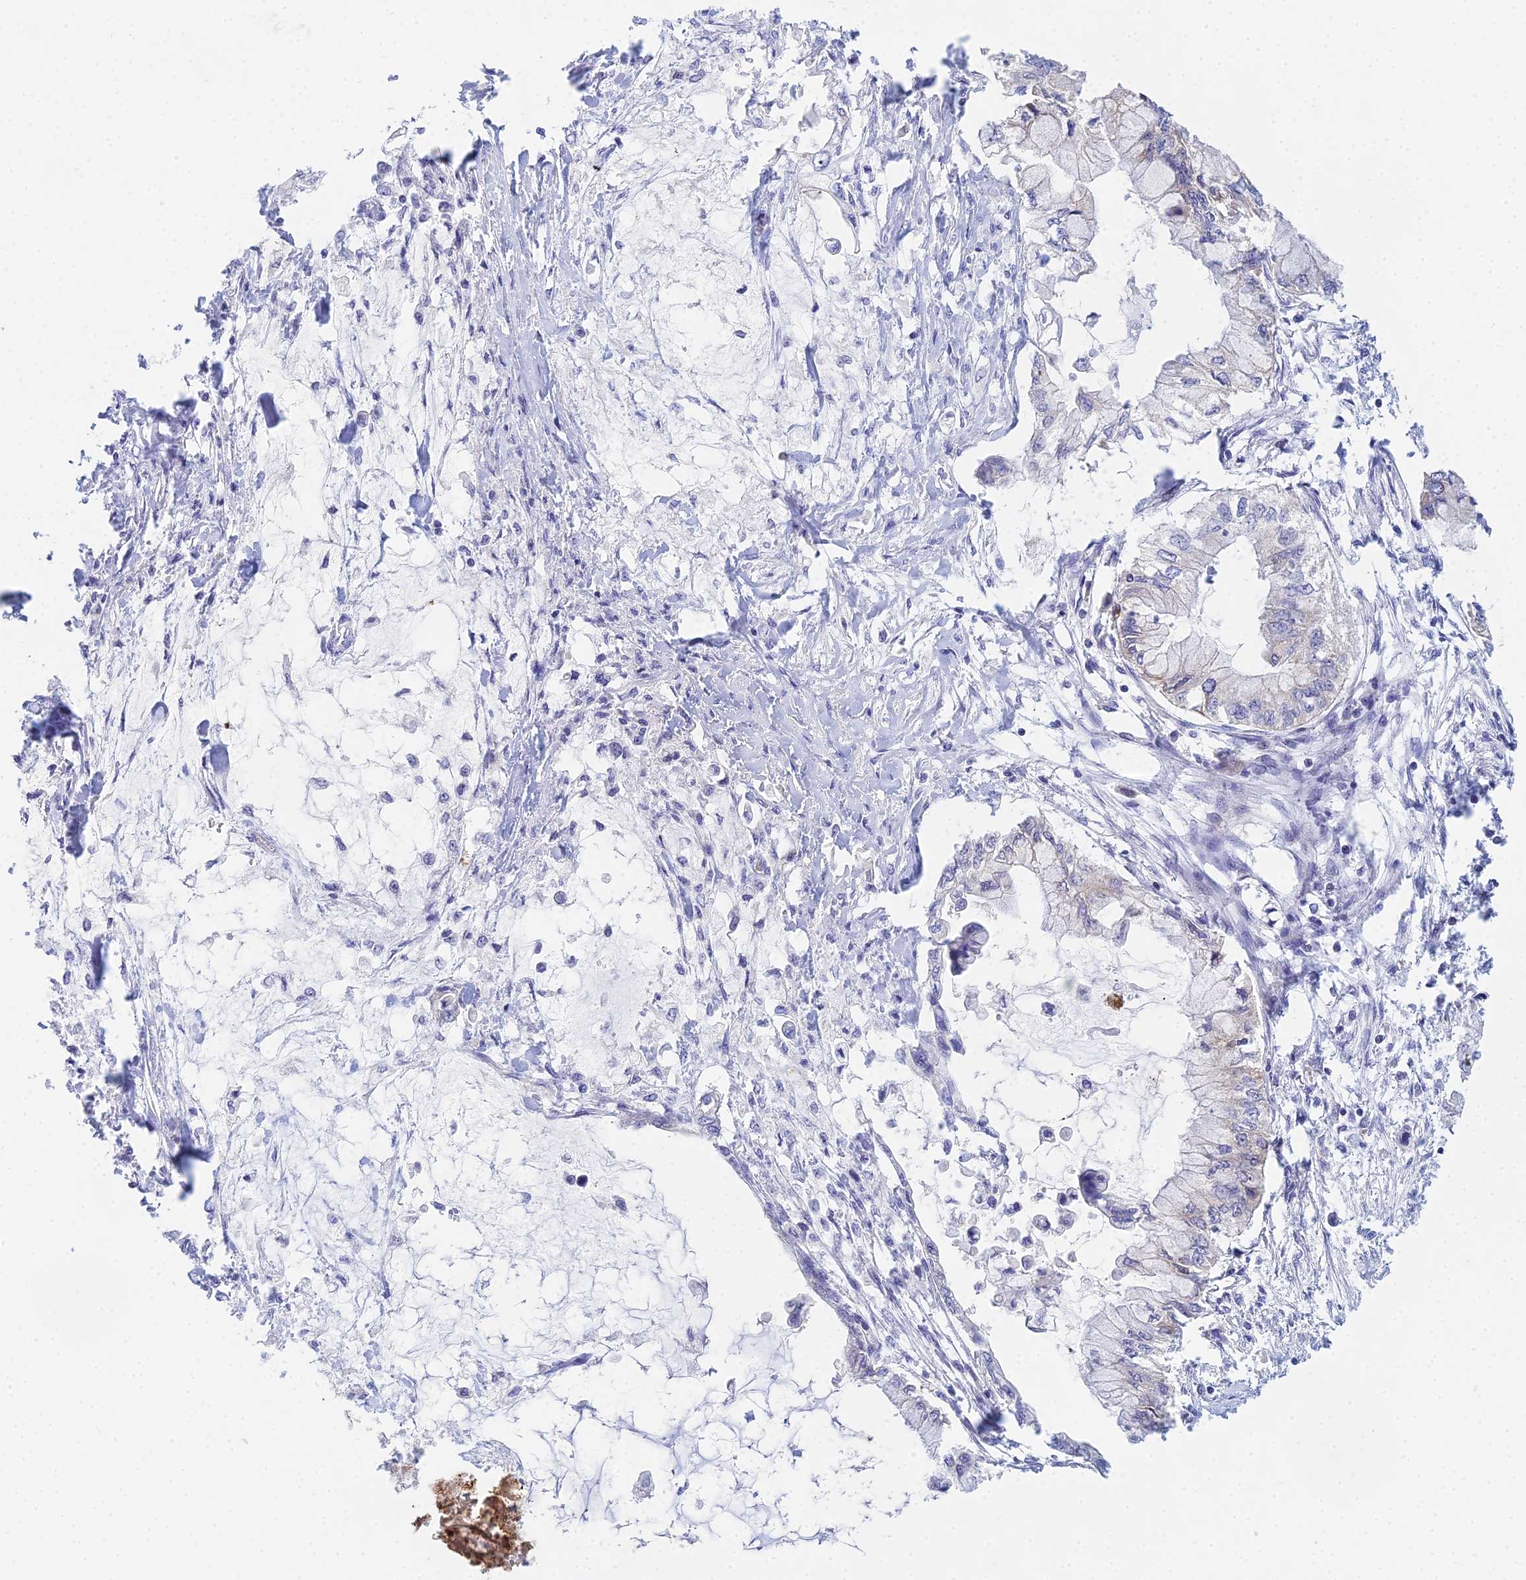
{"staining": {"intensity": "negative", "quantity": "none", "location": "none"}, "tissue": "pancreatic cancer", "cell_type": "Tumor cells", "image_type": "cancer", "snomed": [{"axis": "morphology", "description": "Adenocarcinoma, NOS"}, {"axis": "topography", "description": "Pancreas"}], "caption": "Image shows no protein positivity in tumor cells of adenocarcinoma (pancreatic) tissue.", "gene": "PRR13", "patient": {"sex": "male", "age": 48}}